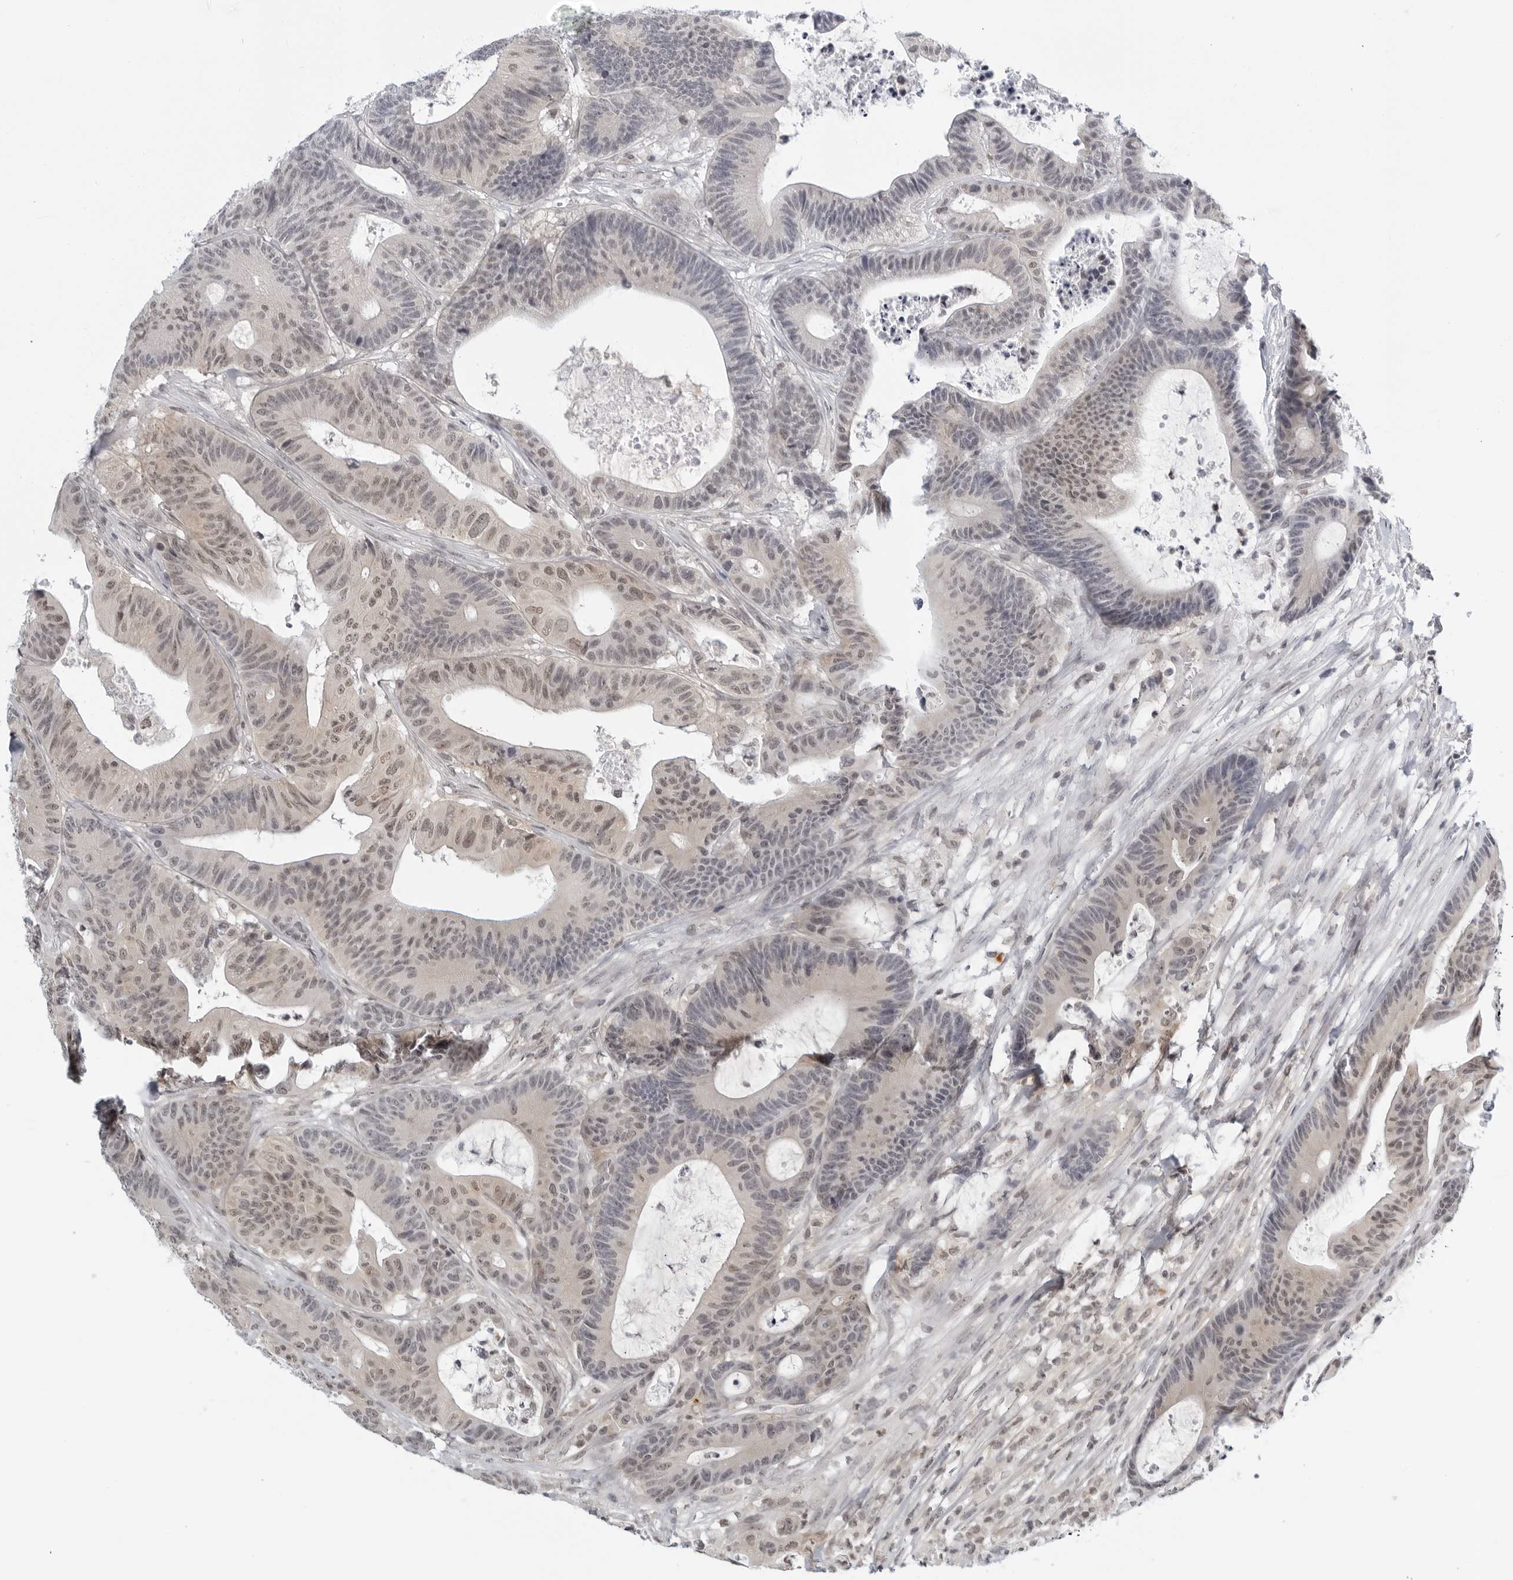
{"staining": {"intensity": "weak", "quantity": "25%-75%", "location": "nuclear"}, "tissue": "colorectal cancer", "cell_type": "Tumor cells", "image_type": "cancer", "snomed": [{"axis": "morphology", "description": "Adenocarcinoma, NOS"}, {"axis": "topography", "description": "Colon"}], "caption": "IHC micrograph of neoplastic tissue: colorectal cancer (adenocarcinoma) stained using immunohistochemistry (IHC) exhibits low levels of weak protein expression localized specifically in the nuclear of tumor cells, appearing as a nuclear brown color.", "gene": "CC2D1B", "patient": {"sex": "female", "age": 84}}